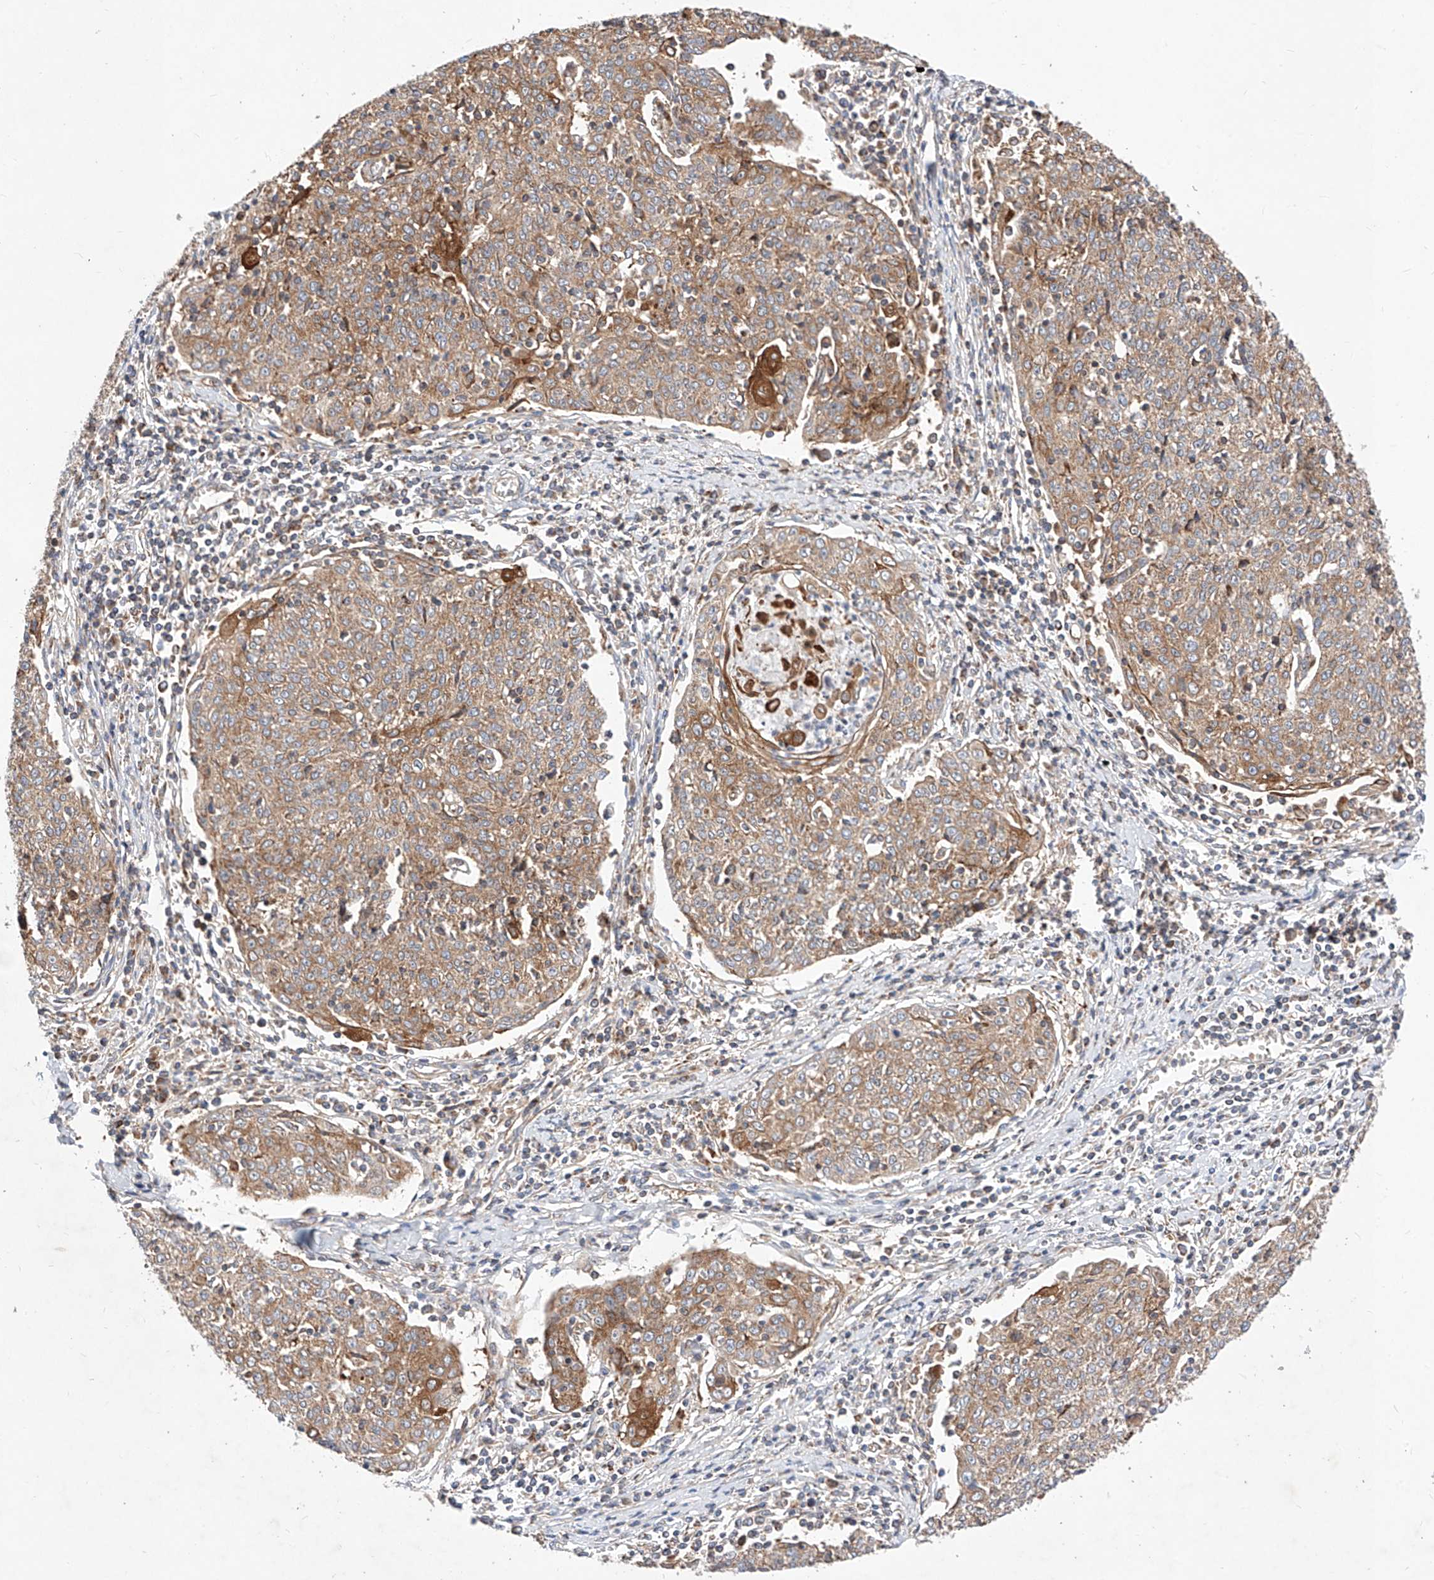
{"staining": {"intensity": "moderate", "quantity": ">75%", "location": "cytoplasmic/membranous"}, "tissue": "cervical cancer", "cell_type": "Tumor cells", "image_type": "cancer", "snomed": [{"axis": "morphology", "description": "Squamous cell carcinoma, NOS"}, {"axis": "topography", "description": "Cervix"}], "caption": "Protein staining of cervical squamous cell carcinoma tissue demonstrates moderate cytoplasmic/membranous positivity in about >75% of tumor cells.", "gene": "NR1D1", "patient": {"sex": "female", "age": 48}}